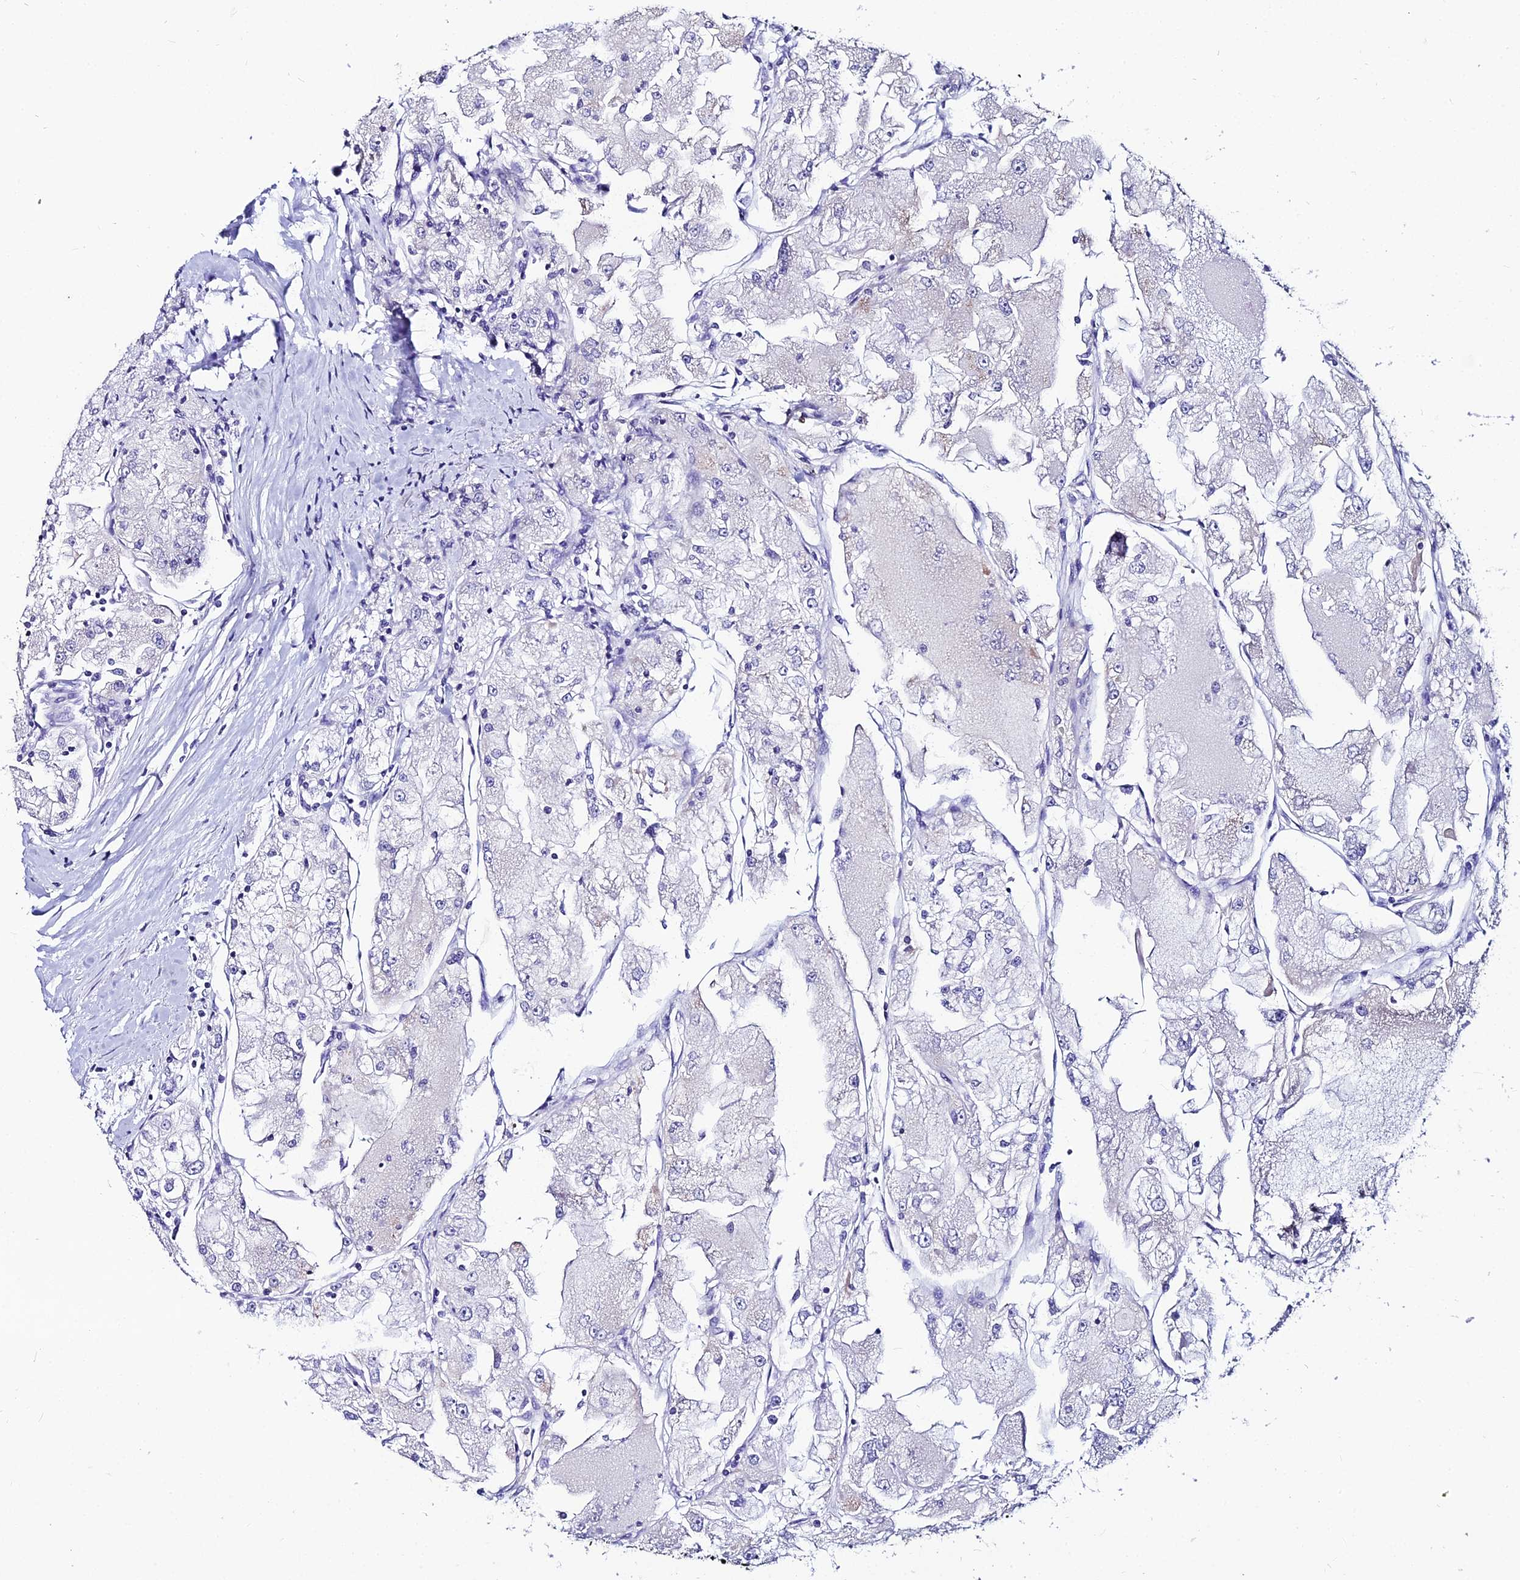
{"staining": {"intensity": "negative", "quantity": "none", "location": "none"}, "tissue": "renal cancer", "cell_type": "Tumor cells", "image_type": "cancer", "snomed": [{"axis": "morphology", "description": "Adenocarcinoma, NOS"}, {"axis": "topography", "description": "Kidney"}], "caption": "Tumor cells show no significant staining in renal cancer.", "gene": "LGALS7", "patient": {"sex": "female", "age": 72}}